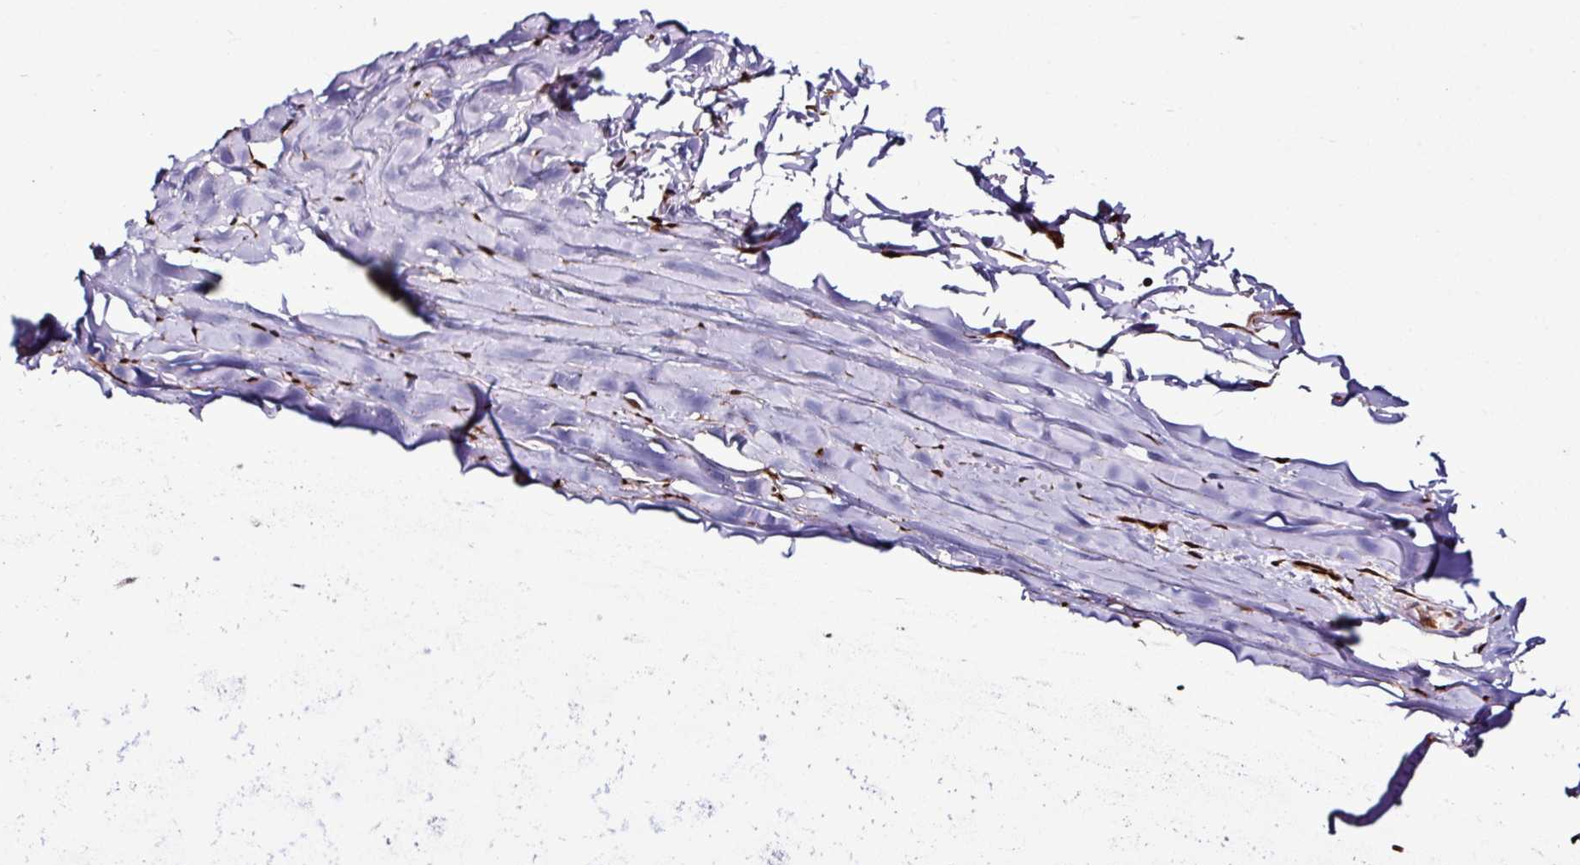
{"staining": {"intensity": "moderate", "quantity": ">75%", "location": "nuclear"}, "tissue": "adipose tissue", "cell_type": "Adipocytes", "image_type": "normal", "snomed": [{"axis": "morphology", "description": "Normal tissue, NOS"}, {"axis": "topography", "description": "Cartilage tissue"}, {"axis": "topography", "description": "Nasopharynx"}, {"axis": "topography", "description": "Thyroid gland"}], "caption": "The micrograph shows immunohistochemical staining of normal adipose tissue. There is moderate nuclear expression is identified in approximately >75% of adipocytes. Immunohistochemistry (ihc) stains the protein in brown and the nuclei are stained blue.", "gene": "MORF4L2", "patient": {"sex": "male", "age": 63}}